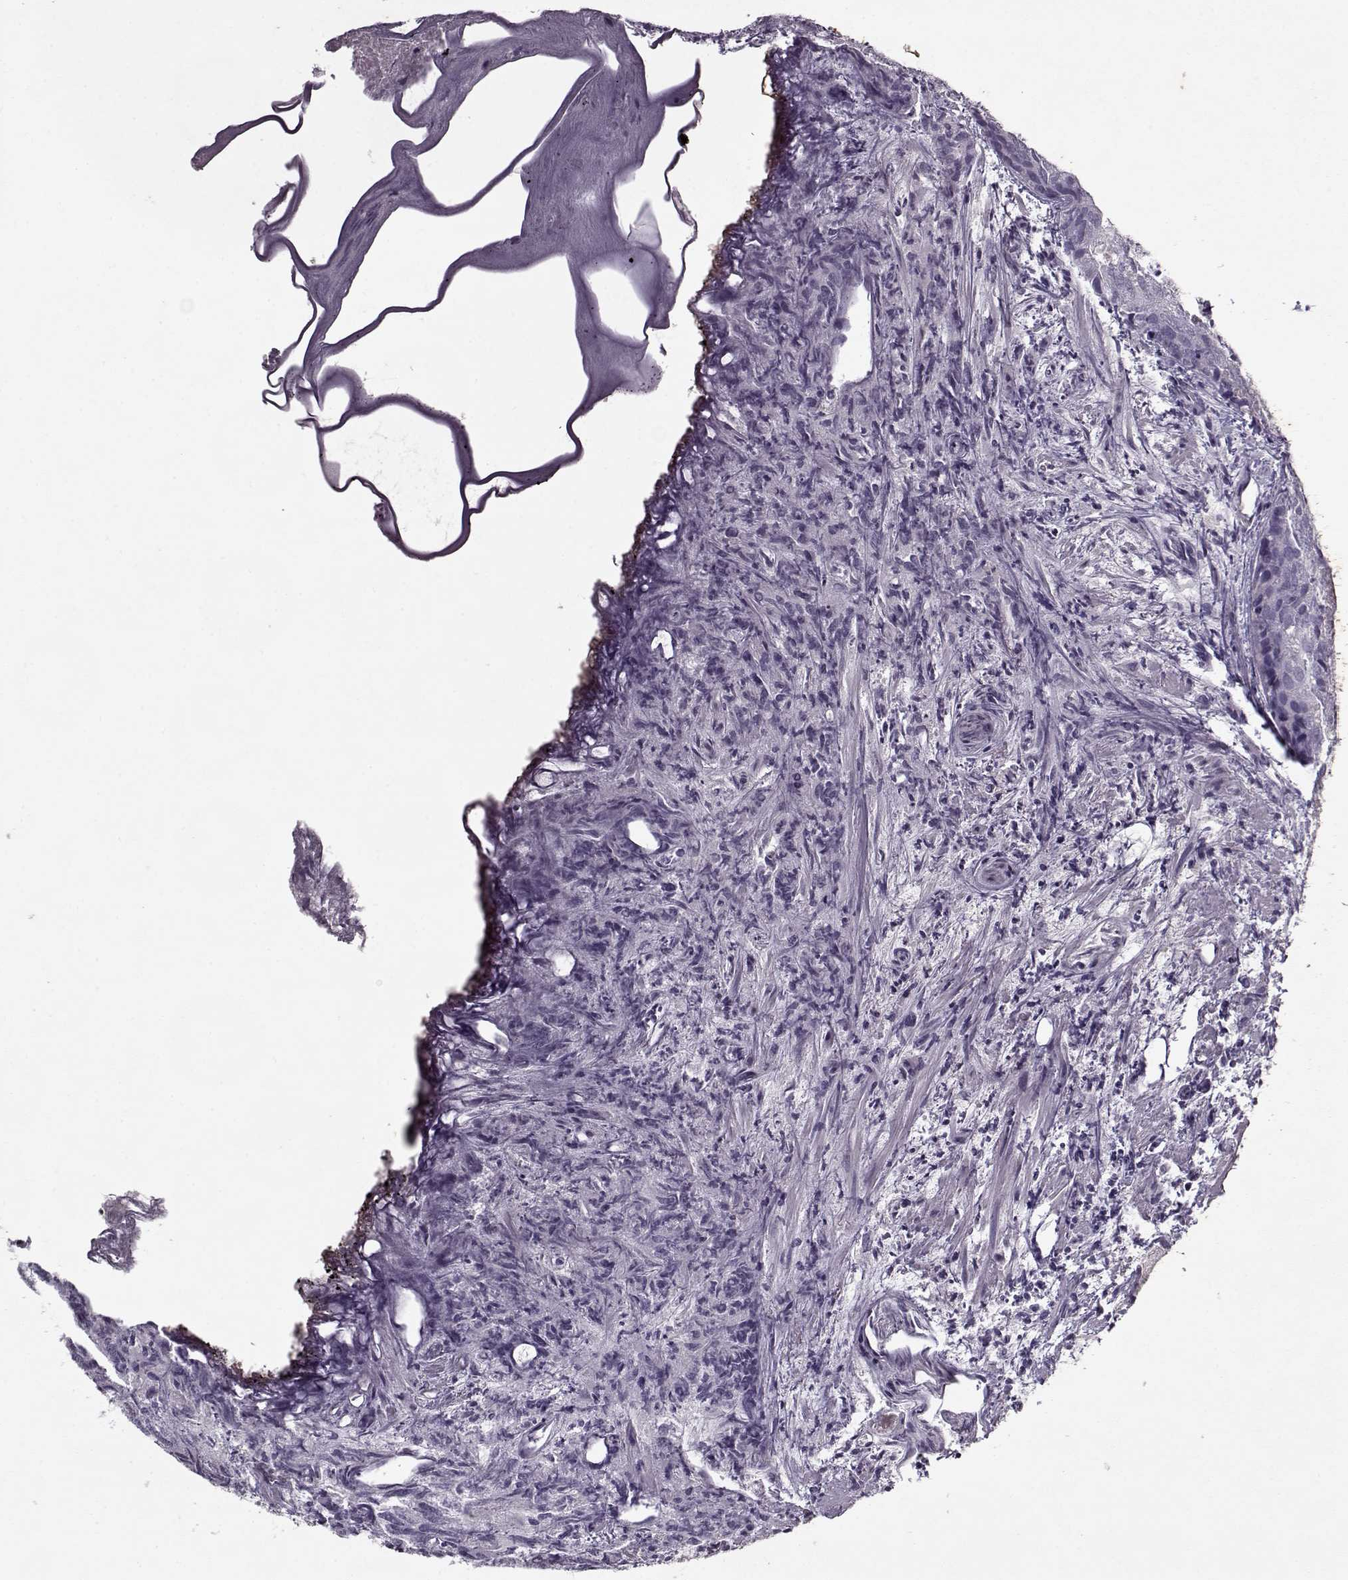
{"staining": {"intensity": "negative", "quantity": "none", "location": "none"}, "tissue": "prostate cancer", "cell_type": "Tumor cells", "image_type": "cancer", "snomed": [{"axis": "morphology", "description": "Adenocarcinoma, High grade"}, {"axis": "topography", "description": "Prostate"}], "caption": "Human adenocarcinoma (high-grade) (prostate) stained for a protein using immunohistochemistry reveals no expression in tumor cells.", "gene": "KRT9", "patient": {"sex": "male", "age": 58}}